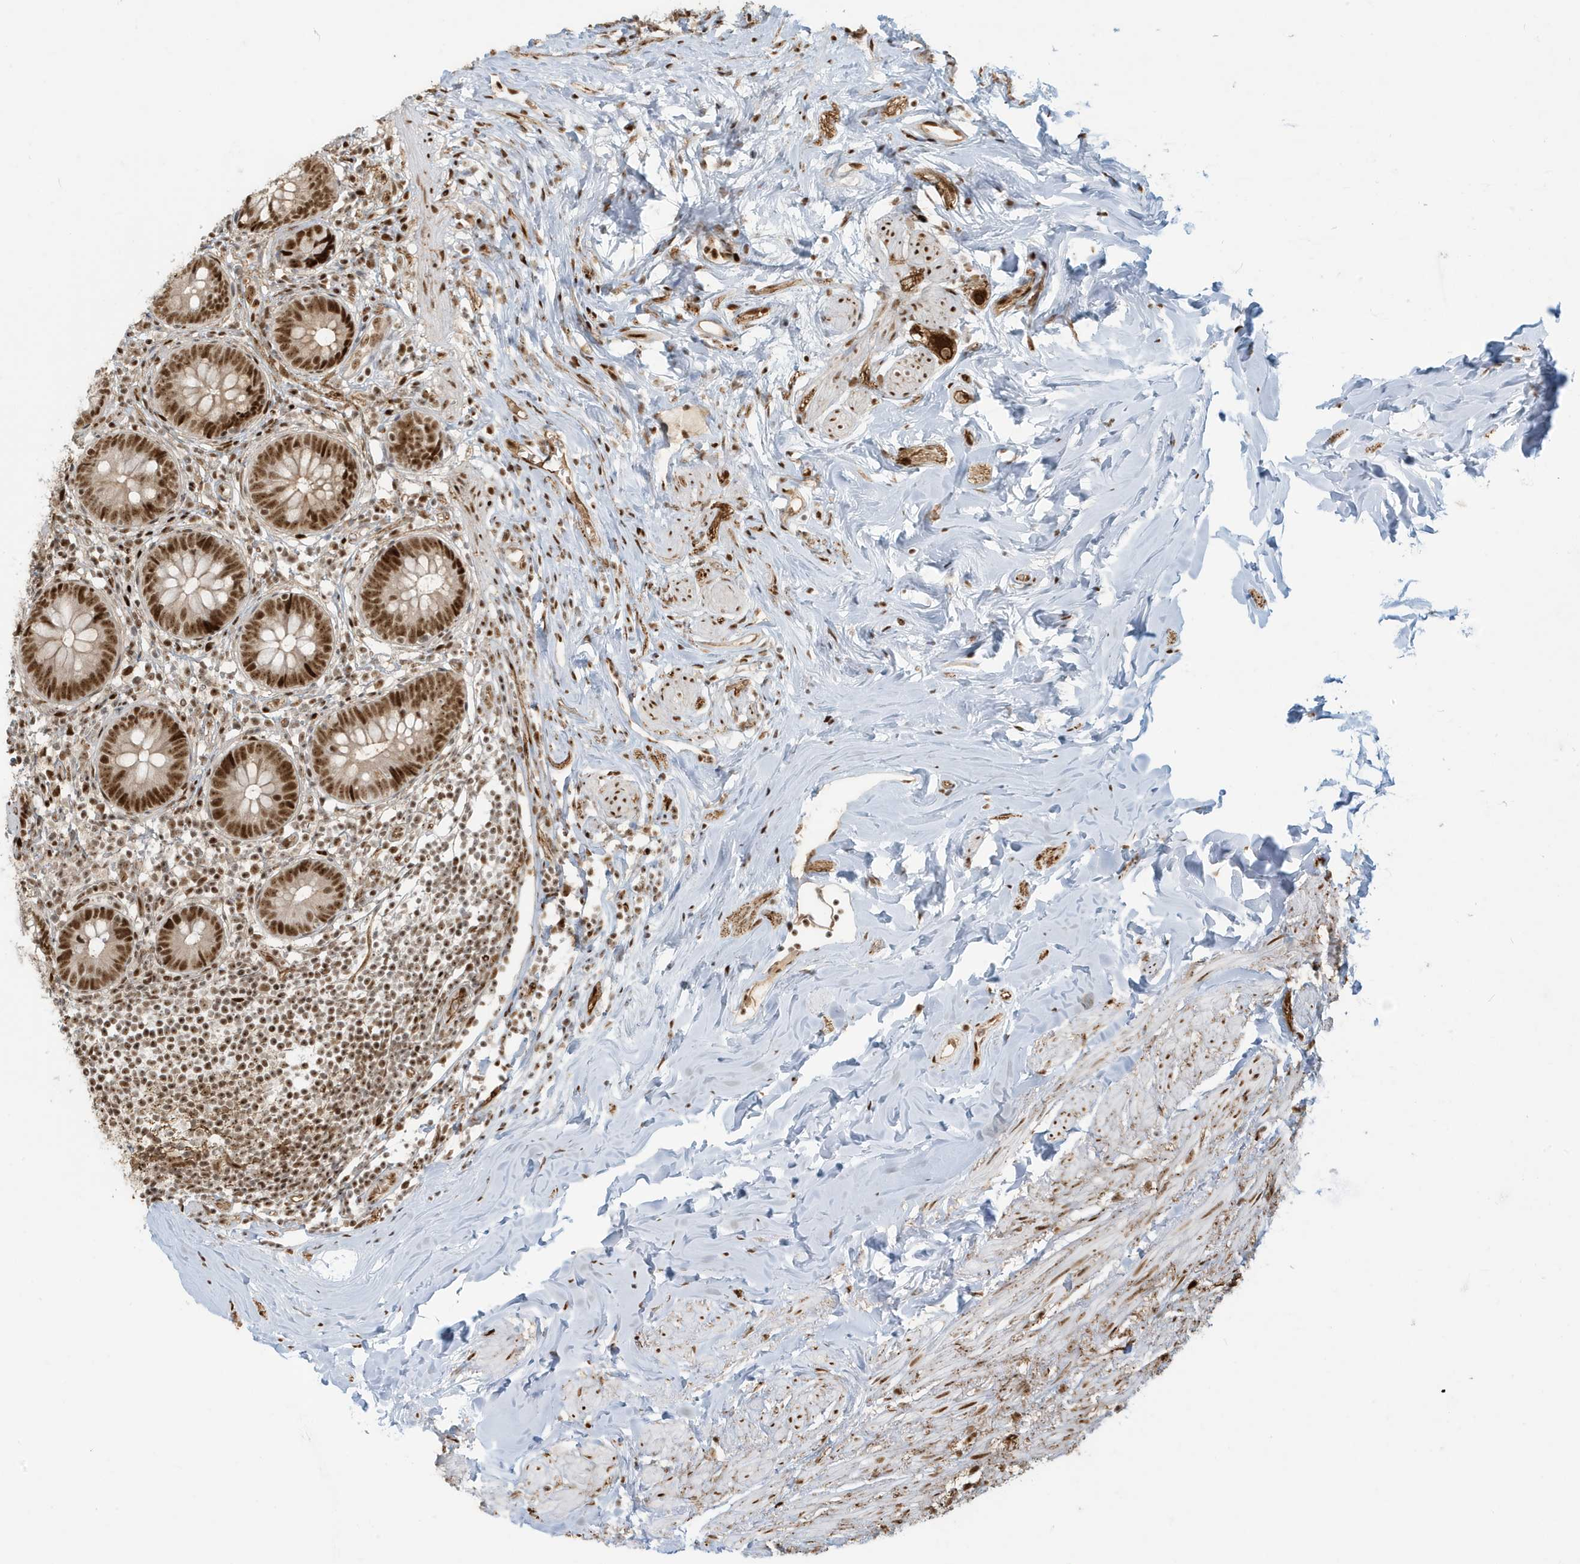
{"staining": {"intensity": "strong", "quantity": ">75%", "location": "nuclear"}, "tissue": "appendix", "cell_type": "Glandular cells", "image_type": "normal", "snomed": [{"axis": "morphology", "description": "Normal tissue, NOS"}, {"axis": "topography", "description": "Appendix"}], "caption": "This is an image of immunohistochemistry (IHC) staining of unremarkable appendix, which shows strong positivity in the nuclear of glandular cells.", "gene": "CKS1B", "patient": {"sex": "female", "age": 62}}